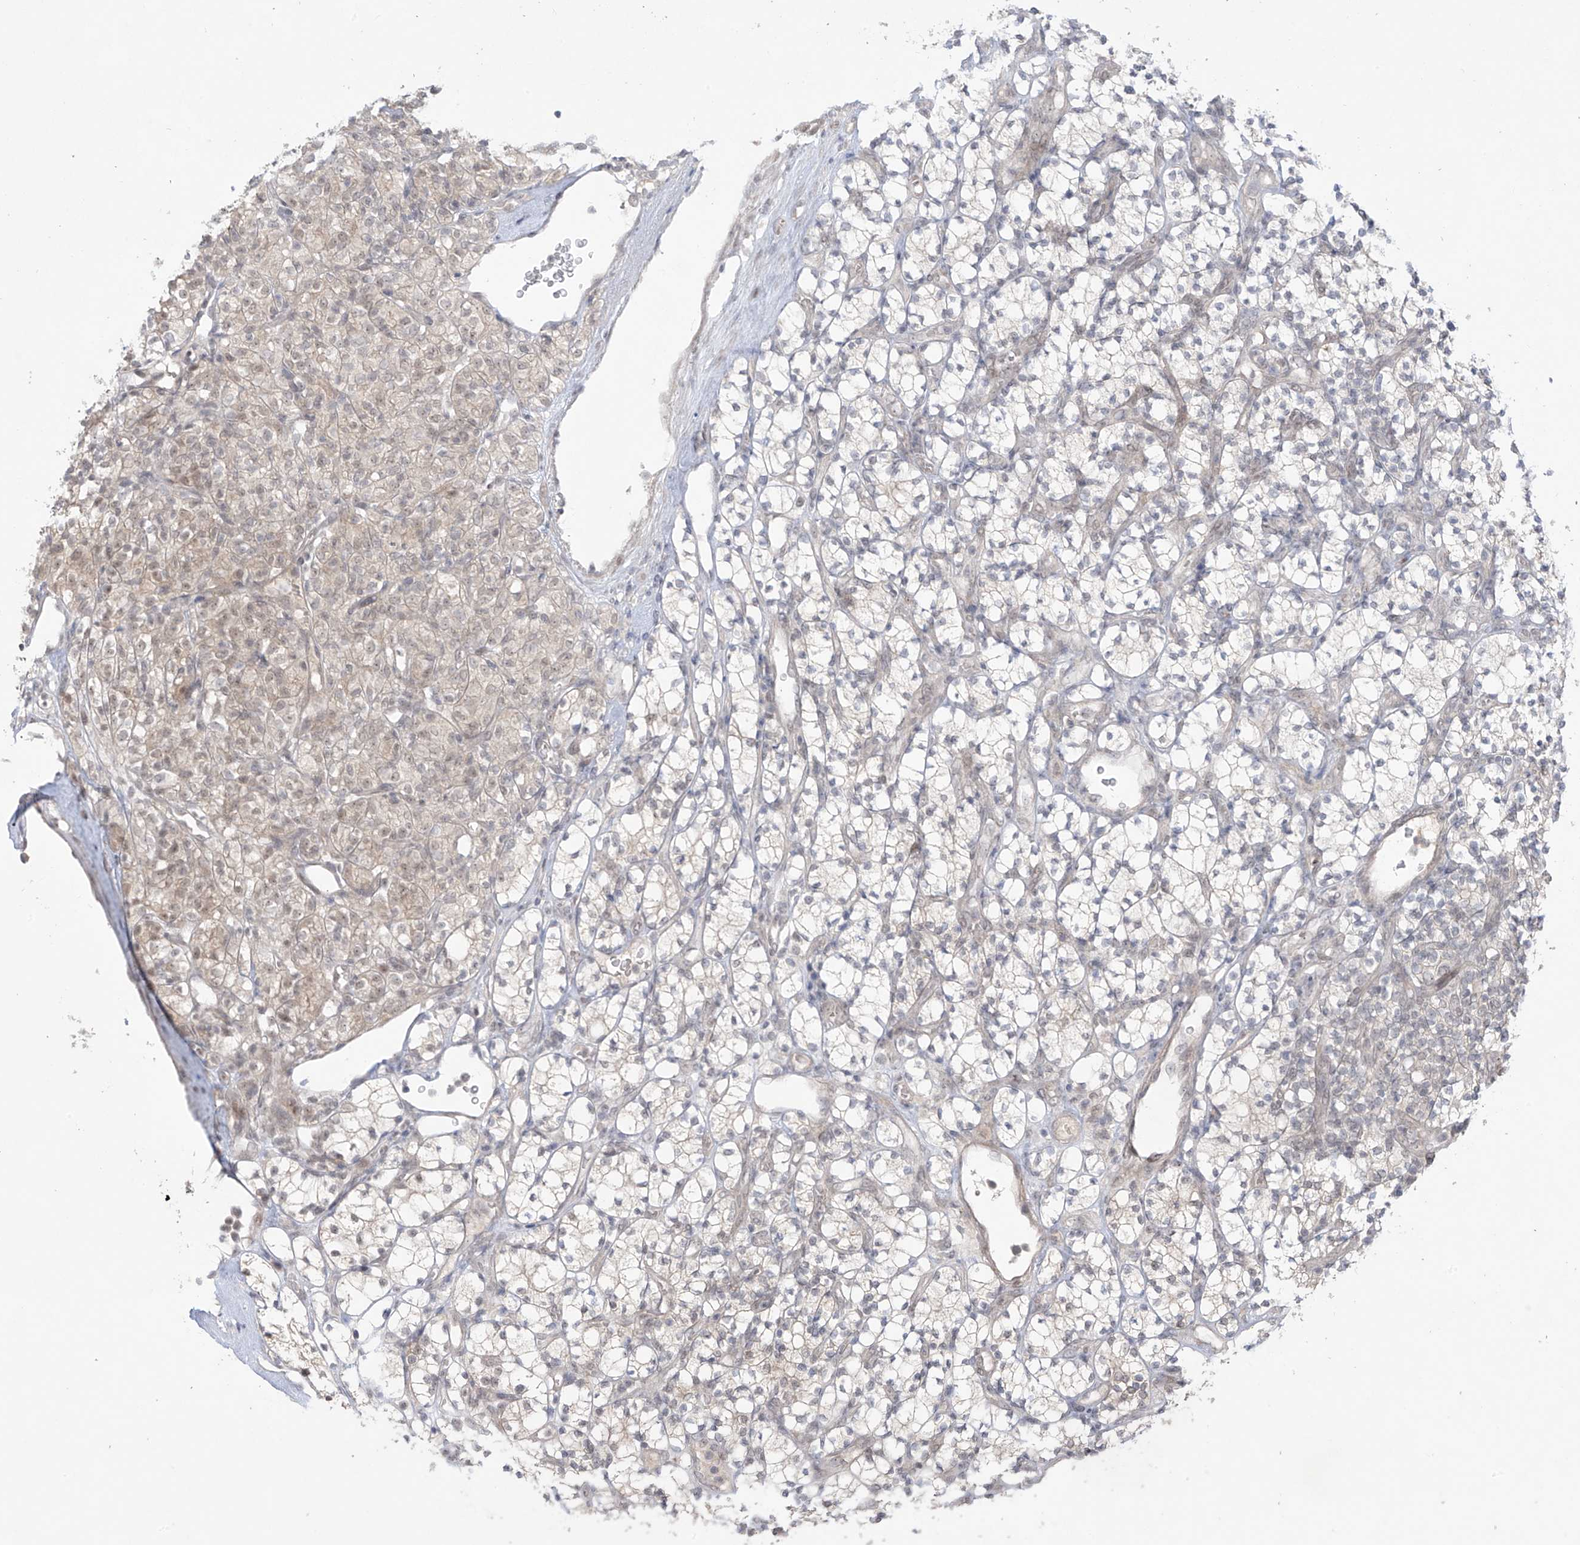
{"staining": {"intensity": "weak", "quantity": "<25%", "location": "nuclear"}, "tissue": "renal cancer", "cell_type": "Tumor cells", "image_type": "cancer", "snomed": [{"axis": "morphology", "description": "Adenocarcinoma, NOS"}, {"axis": "topography", "description": "Kidney"}], "caption": "This image is of renal adenocarcinoma stained with IHC to label a protein in brown with the nuclei are counter-stained blue. There is no expression in tumor cells. (DAB immunohistochemistry (IHC), high magnification).", "gene": "OGT", "patient": {"sex": "male", "age": 77}}